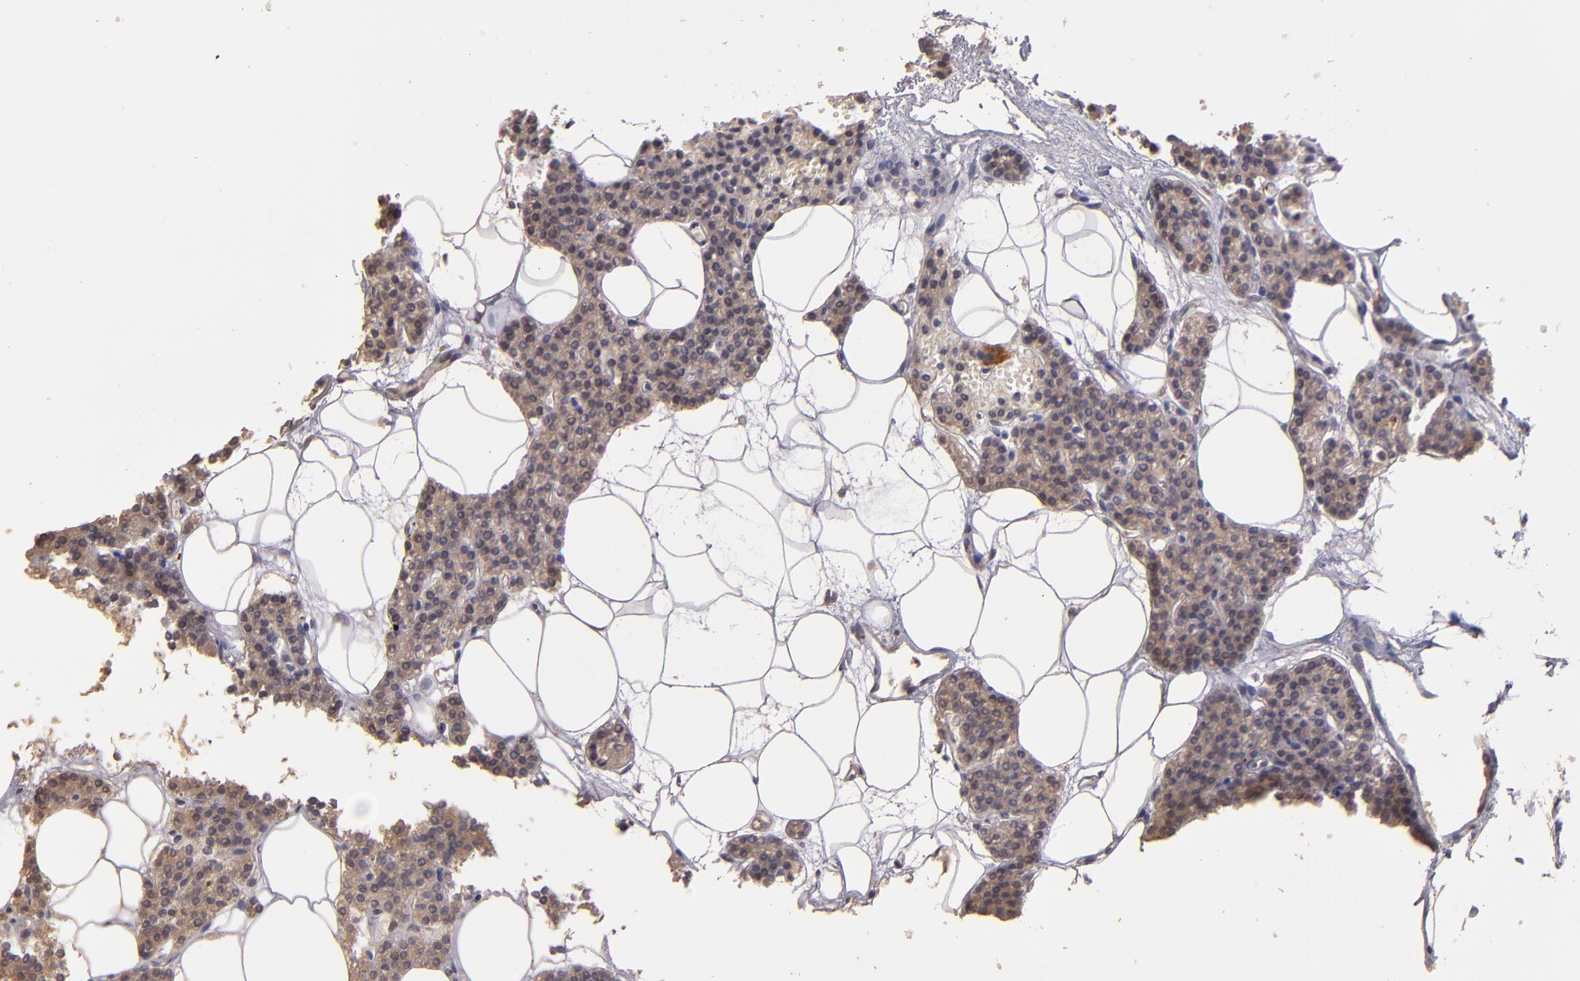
{"staining": {"intensity": "moderate", "quantity": ">75%", "location": "cytoplasmic/membranous"}, "tissue": "parathyroid gland", "cell_type": "Glandular cells", "image_type": "normal", "snomed": [{"axis": "morphology", "description": "Normal tissue, NOS"}, {"axis": "topography", "description": "Parathyroid gland"}], "caption": "A high-resolution photomicrograph shows immunohistochemistry (IHC) staining of unremarkable parathyroid gland, which reveals moderate cytoplasmic/membranous expression in approximately >75% of glandular cells. Ihc stains the protein in brown and the nuclei are stained blue.", "gene": "GNAZ", "patient": {"sex": "male", "age": 24}}